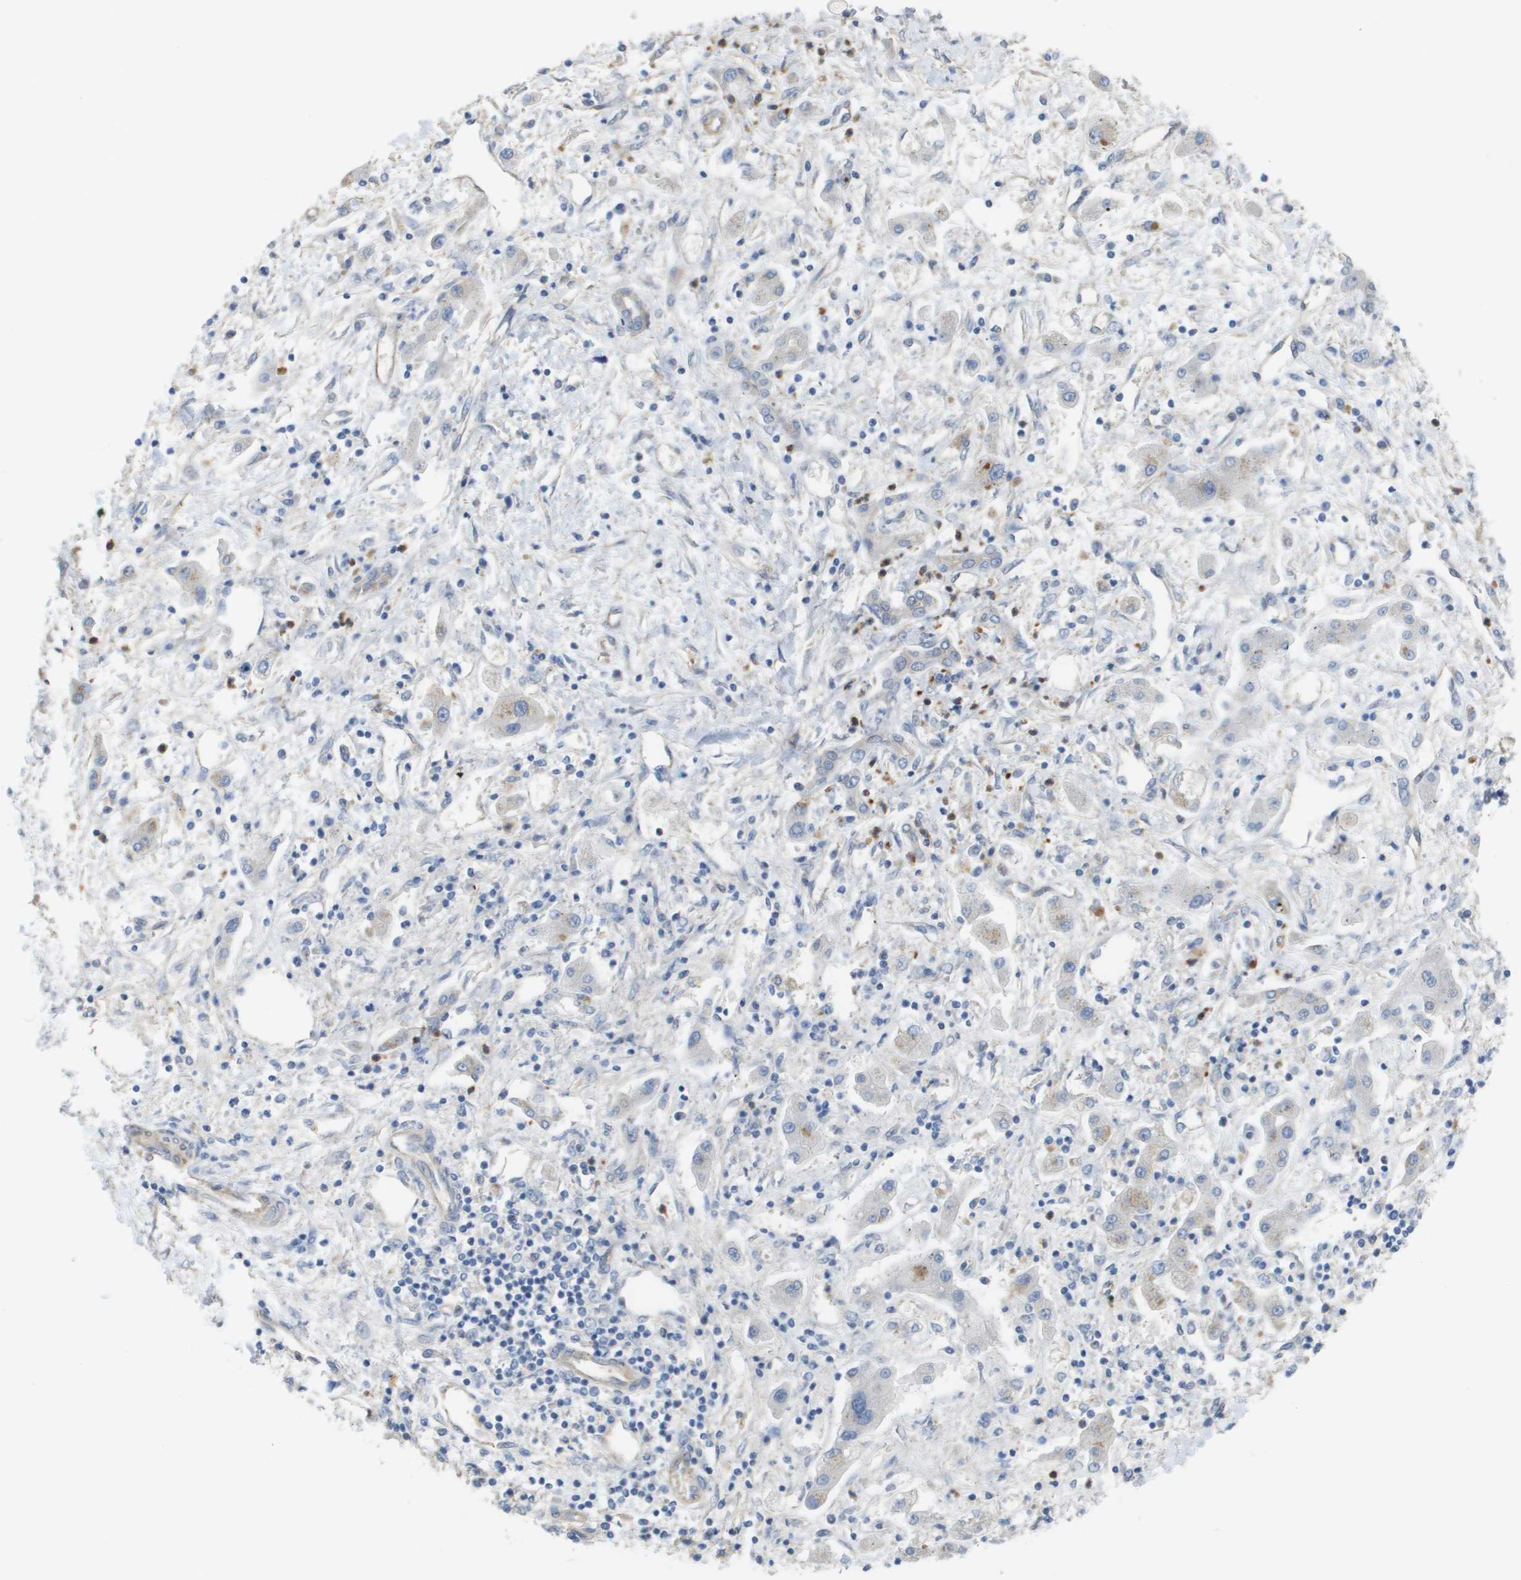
{"staining": {"intensity": "negative", "quantity": "none", "location": "none"}, "tissue": "liver cancer", "cell_type": "Tumor cells", "image_type": "cancer", "snomed": [{"axis": "morphology", "description": "Cholangiocarcinoma"}, {"axis": "topography", "description": "Liver"}], "caption": "An image of cholangiocarcinoma (liver) stained for a protein demonstrates no brown staining in tumor cells.", "gene": "RNF112", "patient": {"sex": "male", "age": 50}}